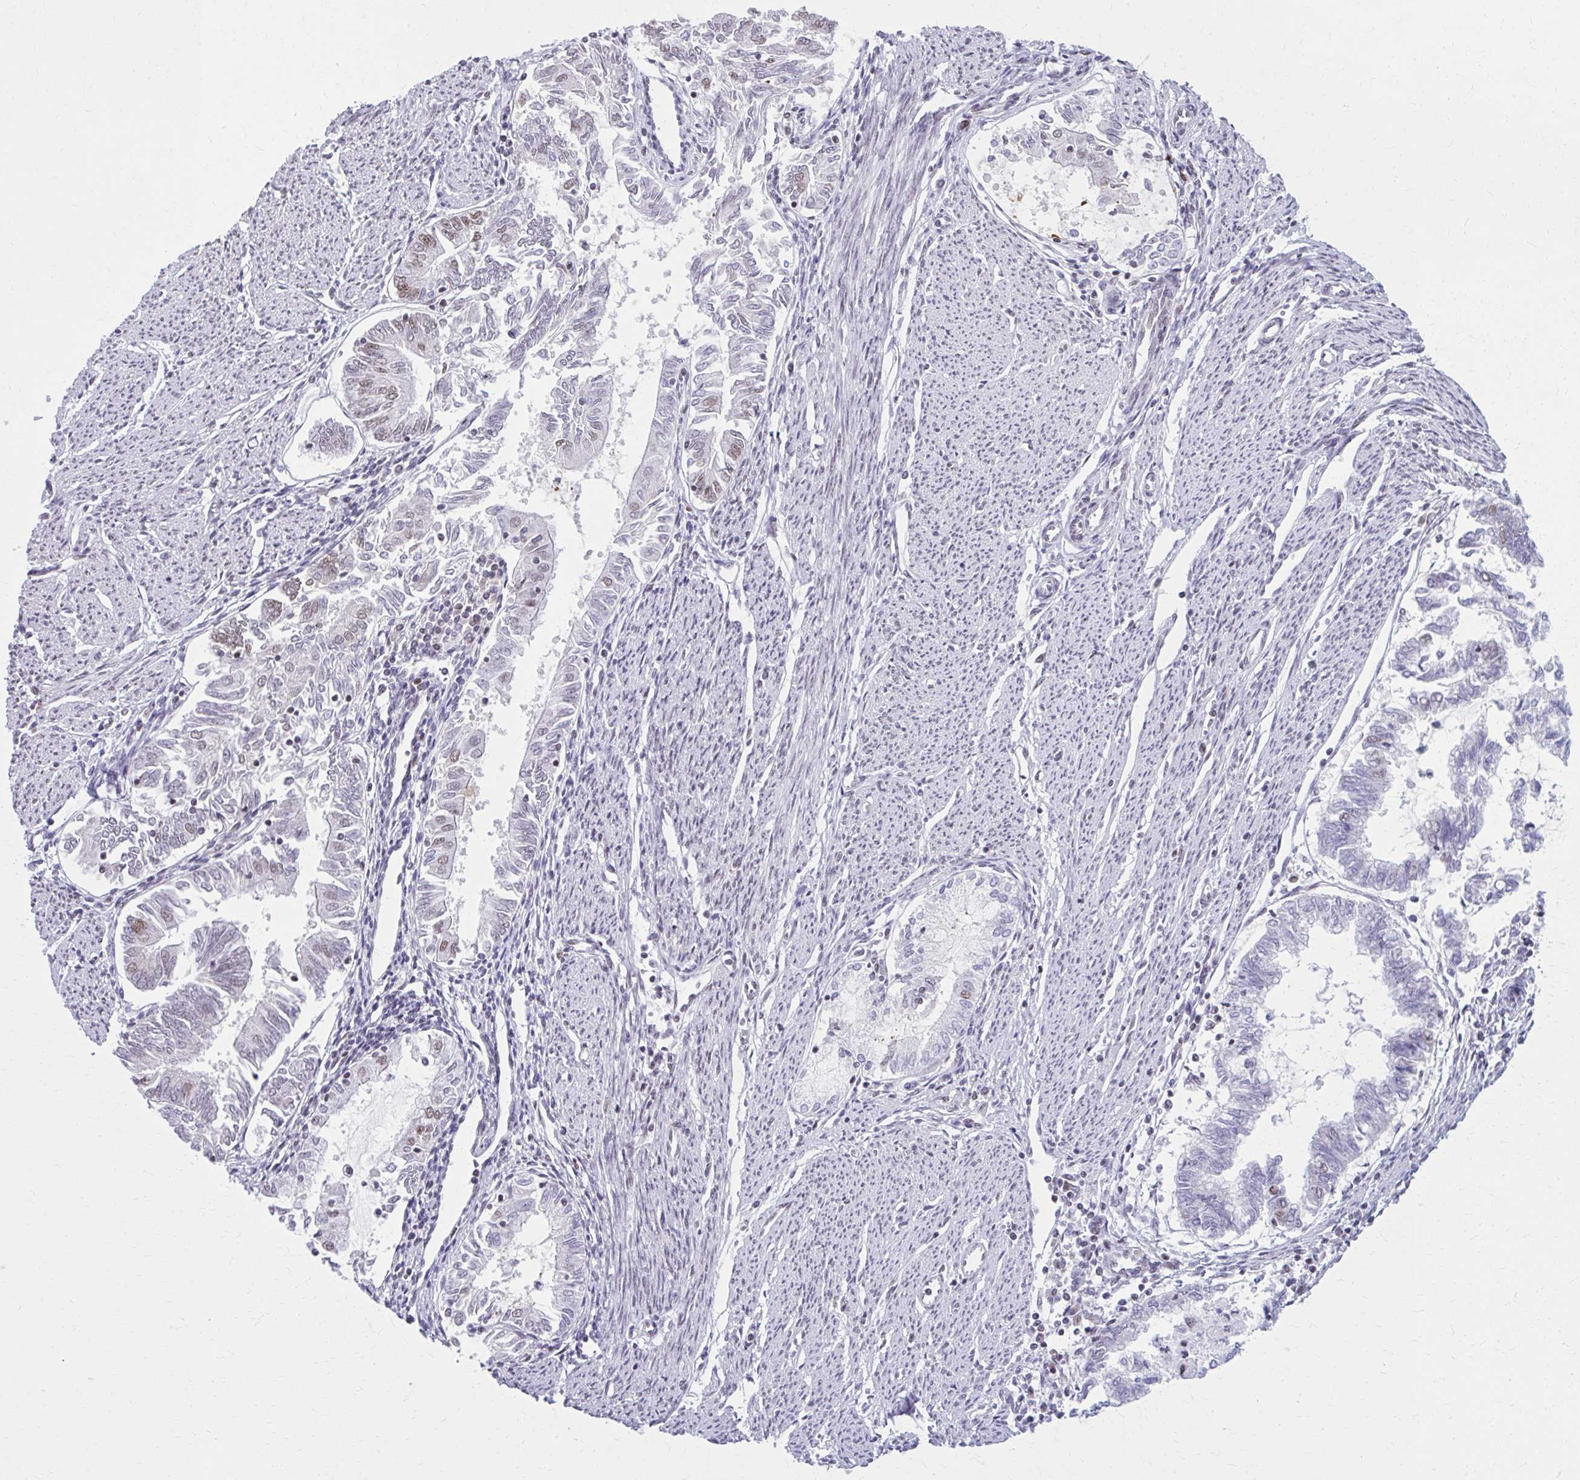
{"staining": {"intensity": "moderate", "quantity": "<25%", "location": "nuclear"}, "tissue": "endometrial cancer", "cell_type": "Tumor cells", "image_type": "cancer", "snomed": [{"axis": "morphology", "description": "Adenocarcinoma, NOS"}, {"axis": "topography", "description": "Endometrium"}], "caption": "A low amount of moderate nuclear staining is seen in approximately <25% of tumor cells in endometrial adenocarcinoma tissue.", "gene": "PABIR1", "patient": {"sex": "female", "age": 79}}